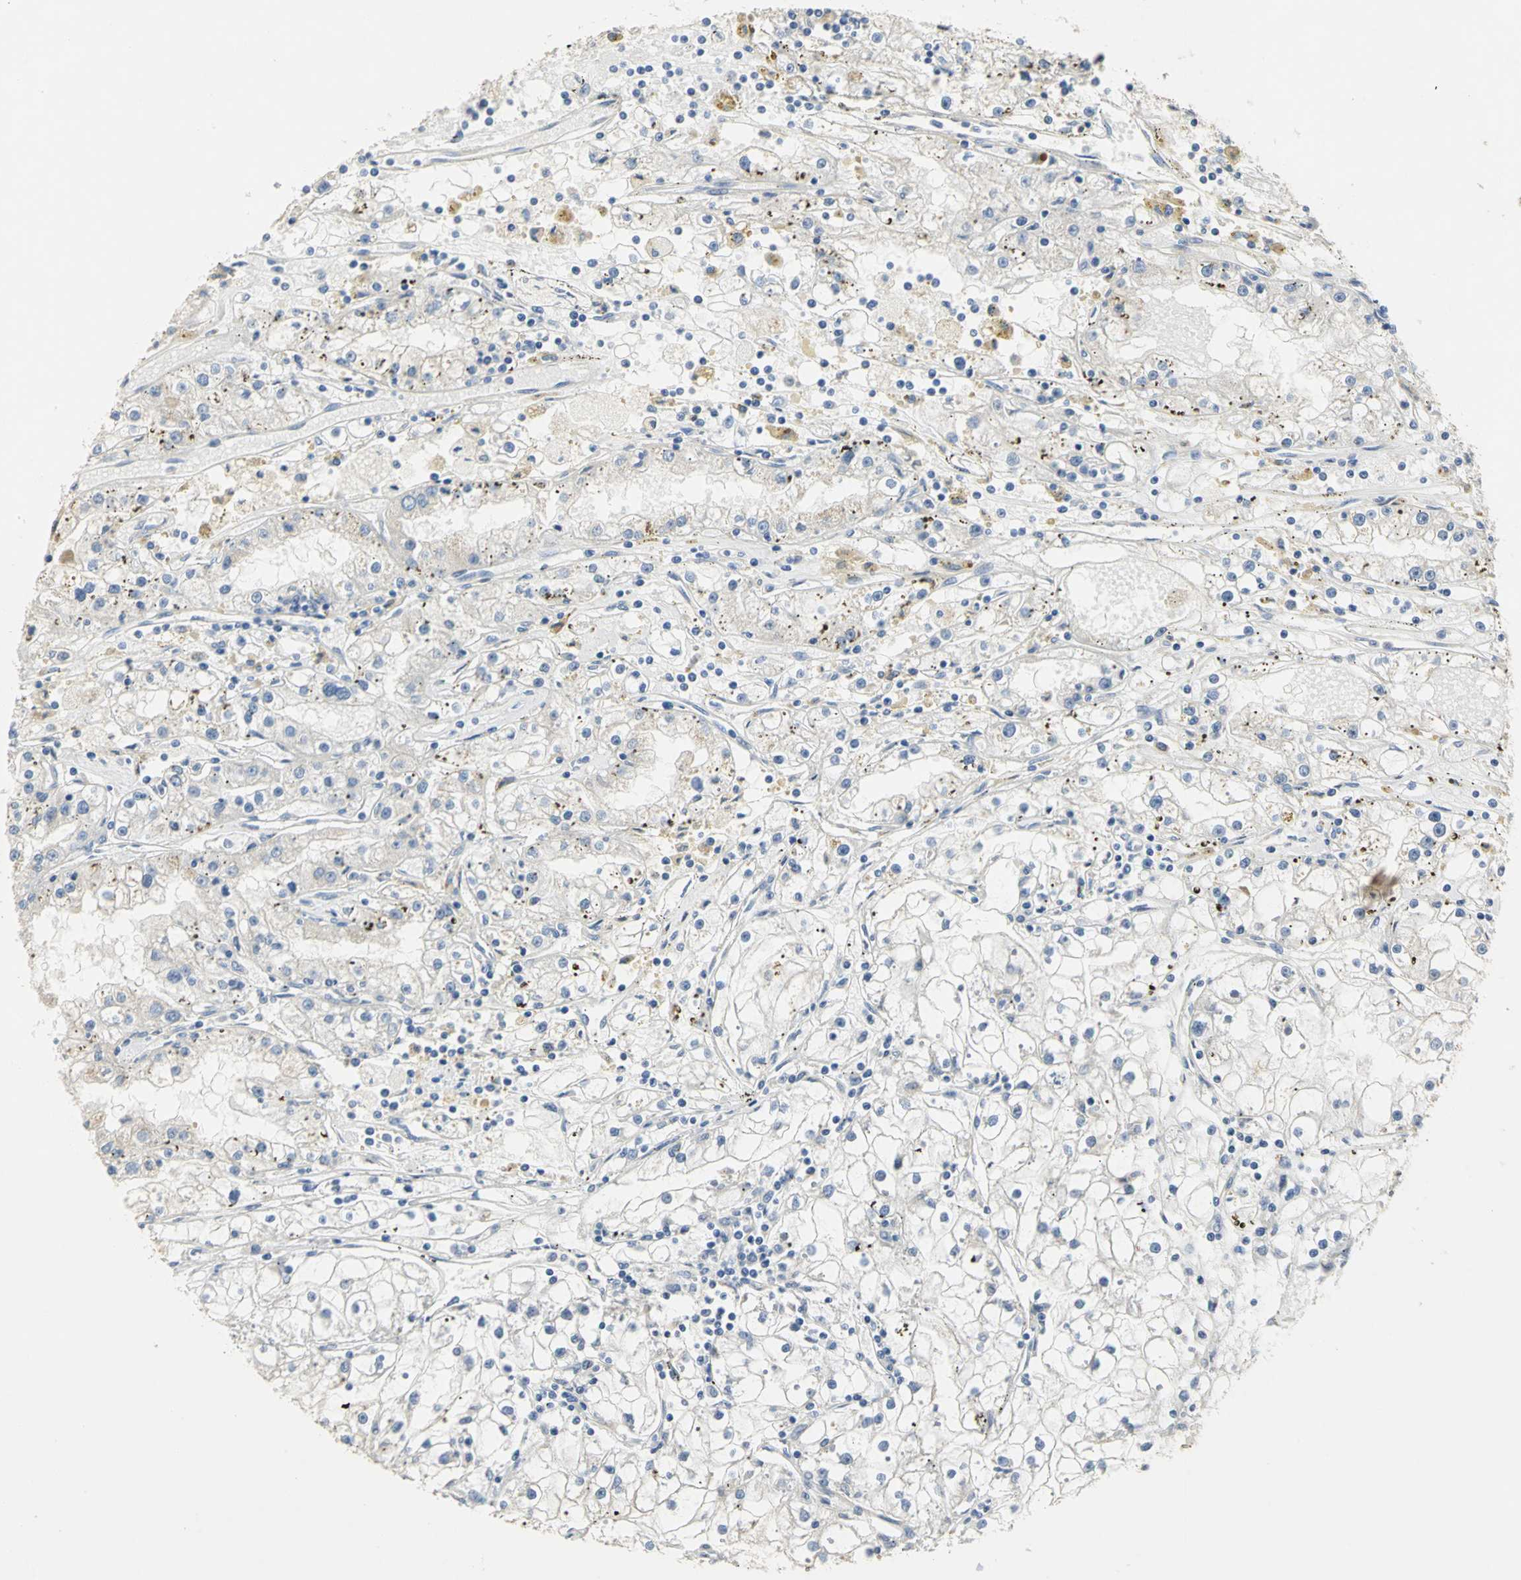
{"staining": {"intensity": "negative", "quantity": "none", "location": "none"}, "tissue": "renal cancer", "cell_type": "Tumor cells", "image_type": "cancer", "snomed": [{"axis": "morphology", "description": "Adenocarcinoma, NOS"}, {"axis": "topography", "description": "Kidney"}], "caption": "A high-resolution photomicrograph shows immunohistochemistry (IHC) staining of renal adenocarcinoma, which displays no significant positivity in tumor cells. (Brightfield microscopy of DAB immunohistochemistry at high magnification).", "gene": "IL17RB", "patient": {"sex": "male", "age": 56}}